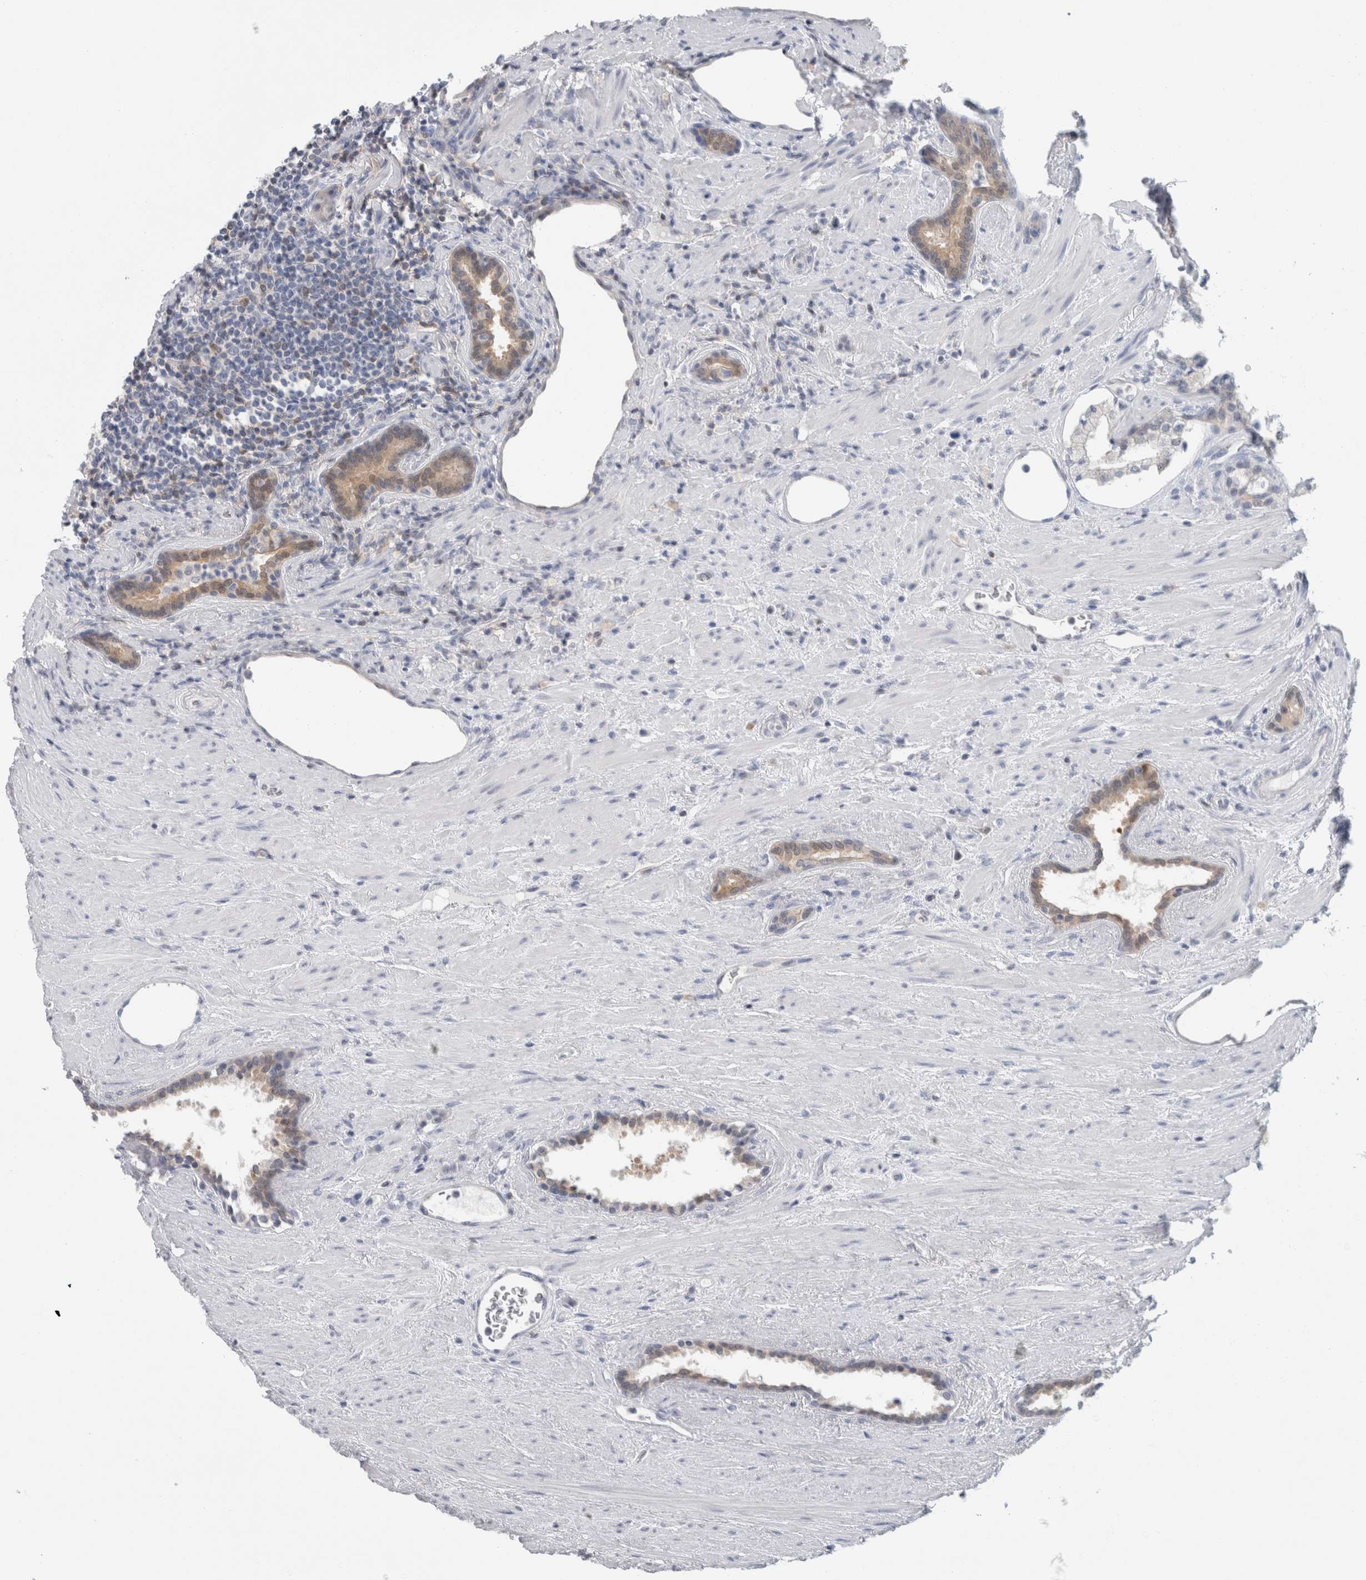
{"staining": {"intensity": "moderate", "quantity": "25%-75%", "location": "cytoplasmic/membranous"}, "tissue": "prostate cancer", "cell_type": "Tumor cells", "image_type": "cancer", "snomed": [{"axis": "morphology", "description": "Adenocarcinoma, High grade"}, {"axis": "topography", "description": "Prostate"}], "caption": "The histopathology image reveals immunohistochemical staining of adenocarcinoma (high-grade) (prostate). There is moderate cytoplasmic/membranous expression is present in approximately 25%-75% of tumor cells. Nuclei are stained in blue.", "gene": "CASP6", "patient": {"sex": "male", "age": 71}}